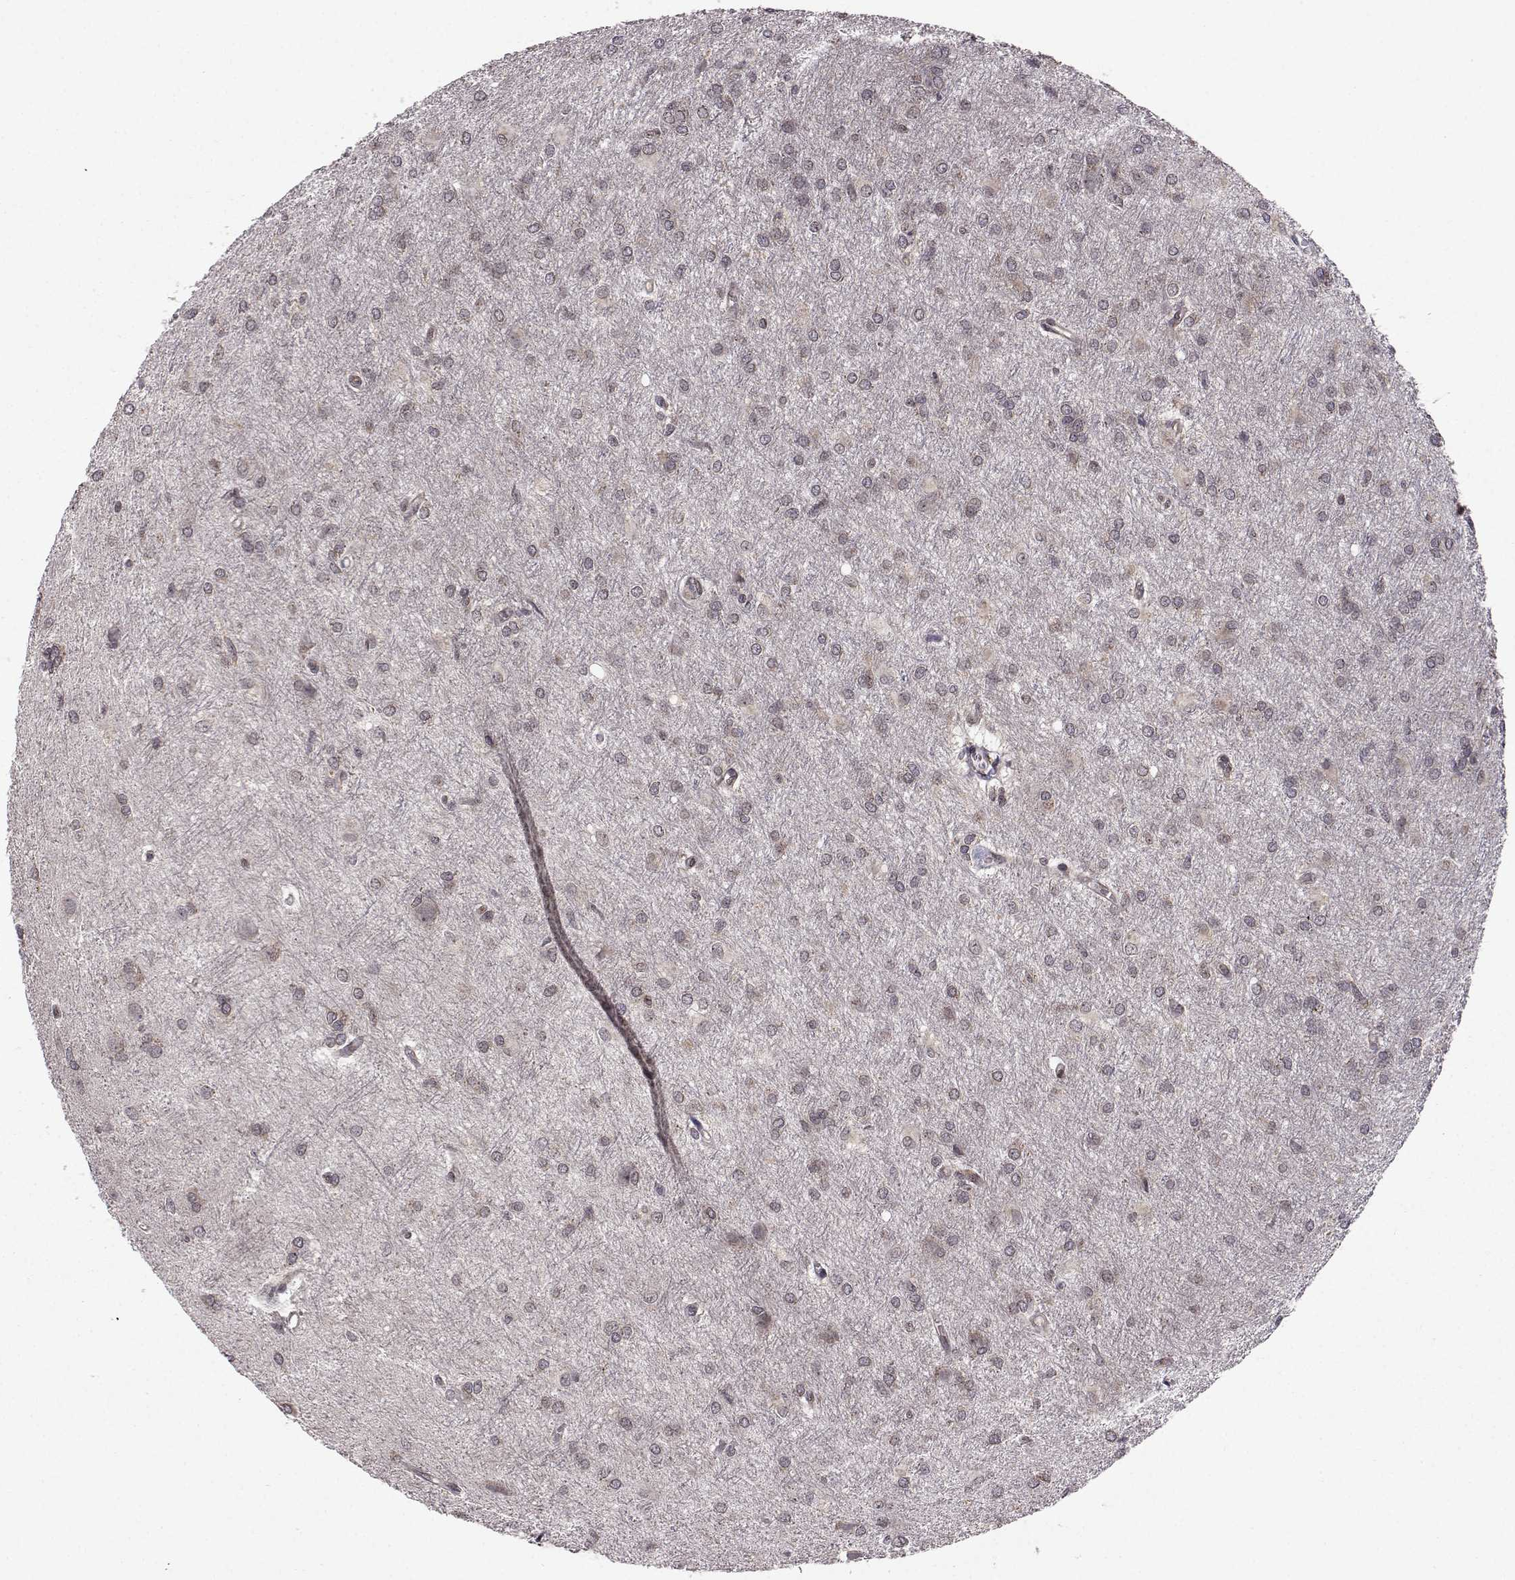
{"staining": {"intensity": "negative", "quantity": "none", "location": "none"}, "tissue": "glioma", "cell_type": "Tumor cells", "image_type": "cancer", "snomed": [{"axis": "morphology", "description": "Glioma, malignant, High grade"}, {"axis": "topography", "description": "Brain"}], "caption": "Immunohistochemistry (IHC) of human malignant high-grade glioma displays no expression in tumor cells.", "gene": "PKN2", "patient": {"sex": "male", "age": 68}}